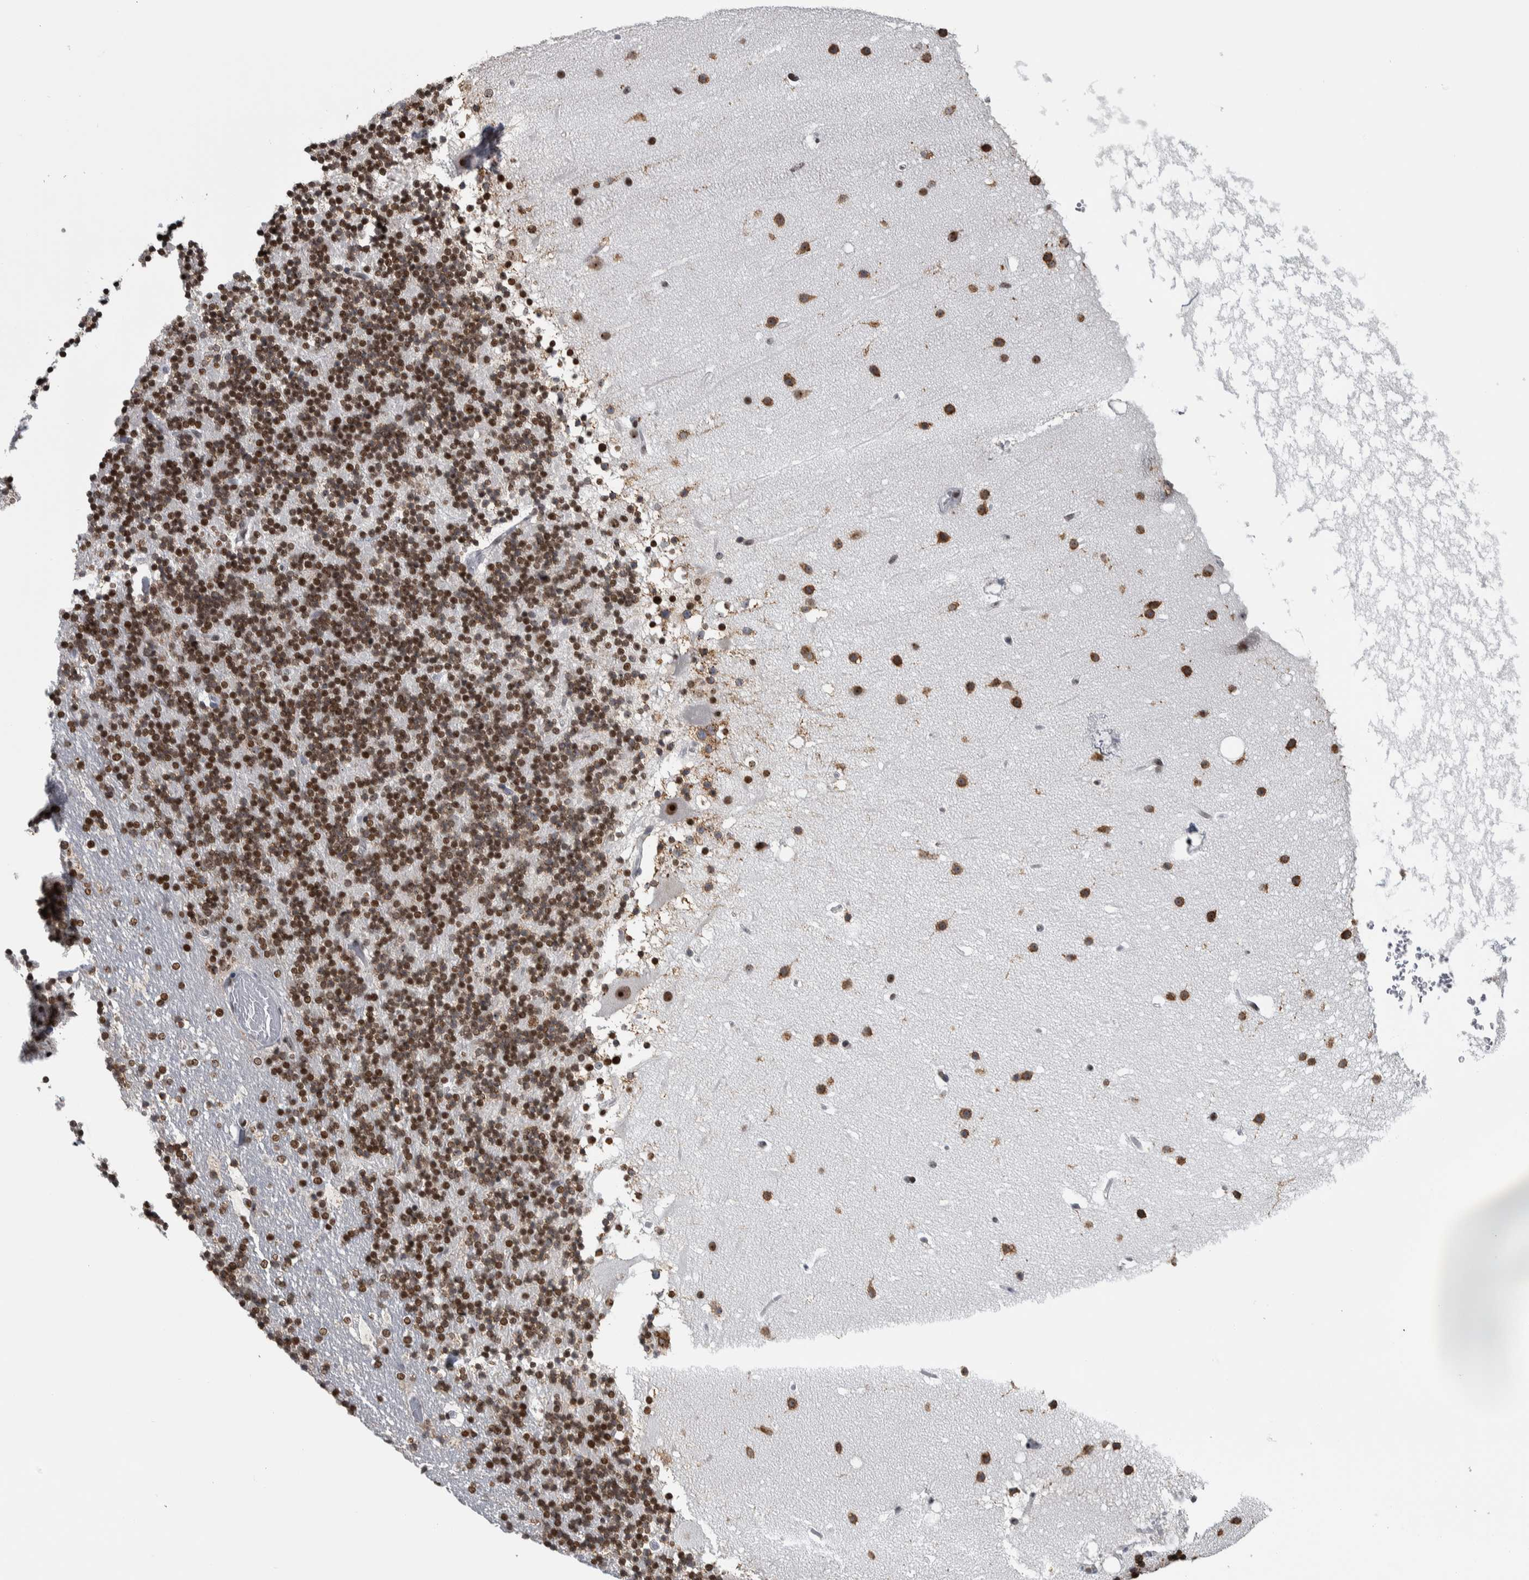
{"staining": {"intensity": "moderate", "quantity": ">75%", "location": "nuclear"}, "tissue": "cerebellum", "cell_type": "Cells in granular layer", "image_type": "normal", "snomed": [{"axis": "morphology", "description": "Normal tissue, NOS"}, {"axis": "topography", "description": "Cerebellum"}], "caption": "This micrograph exhibits IHC staining of unremarkable cerebellum, with medium moderate nuclear expression in about >75% of cells in granular layer.", "gene": "TOP2B", "patient": {"sex": "male", "age": 57}}